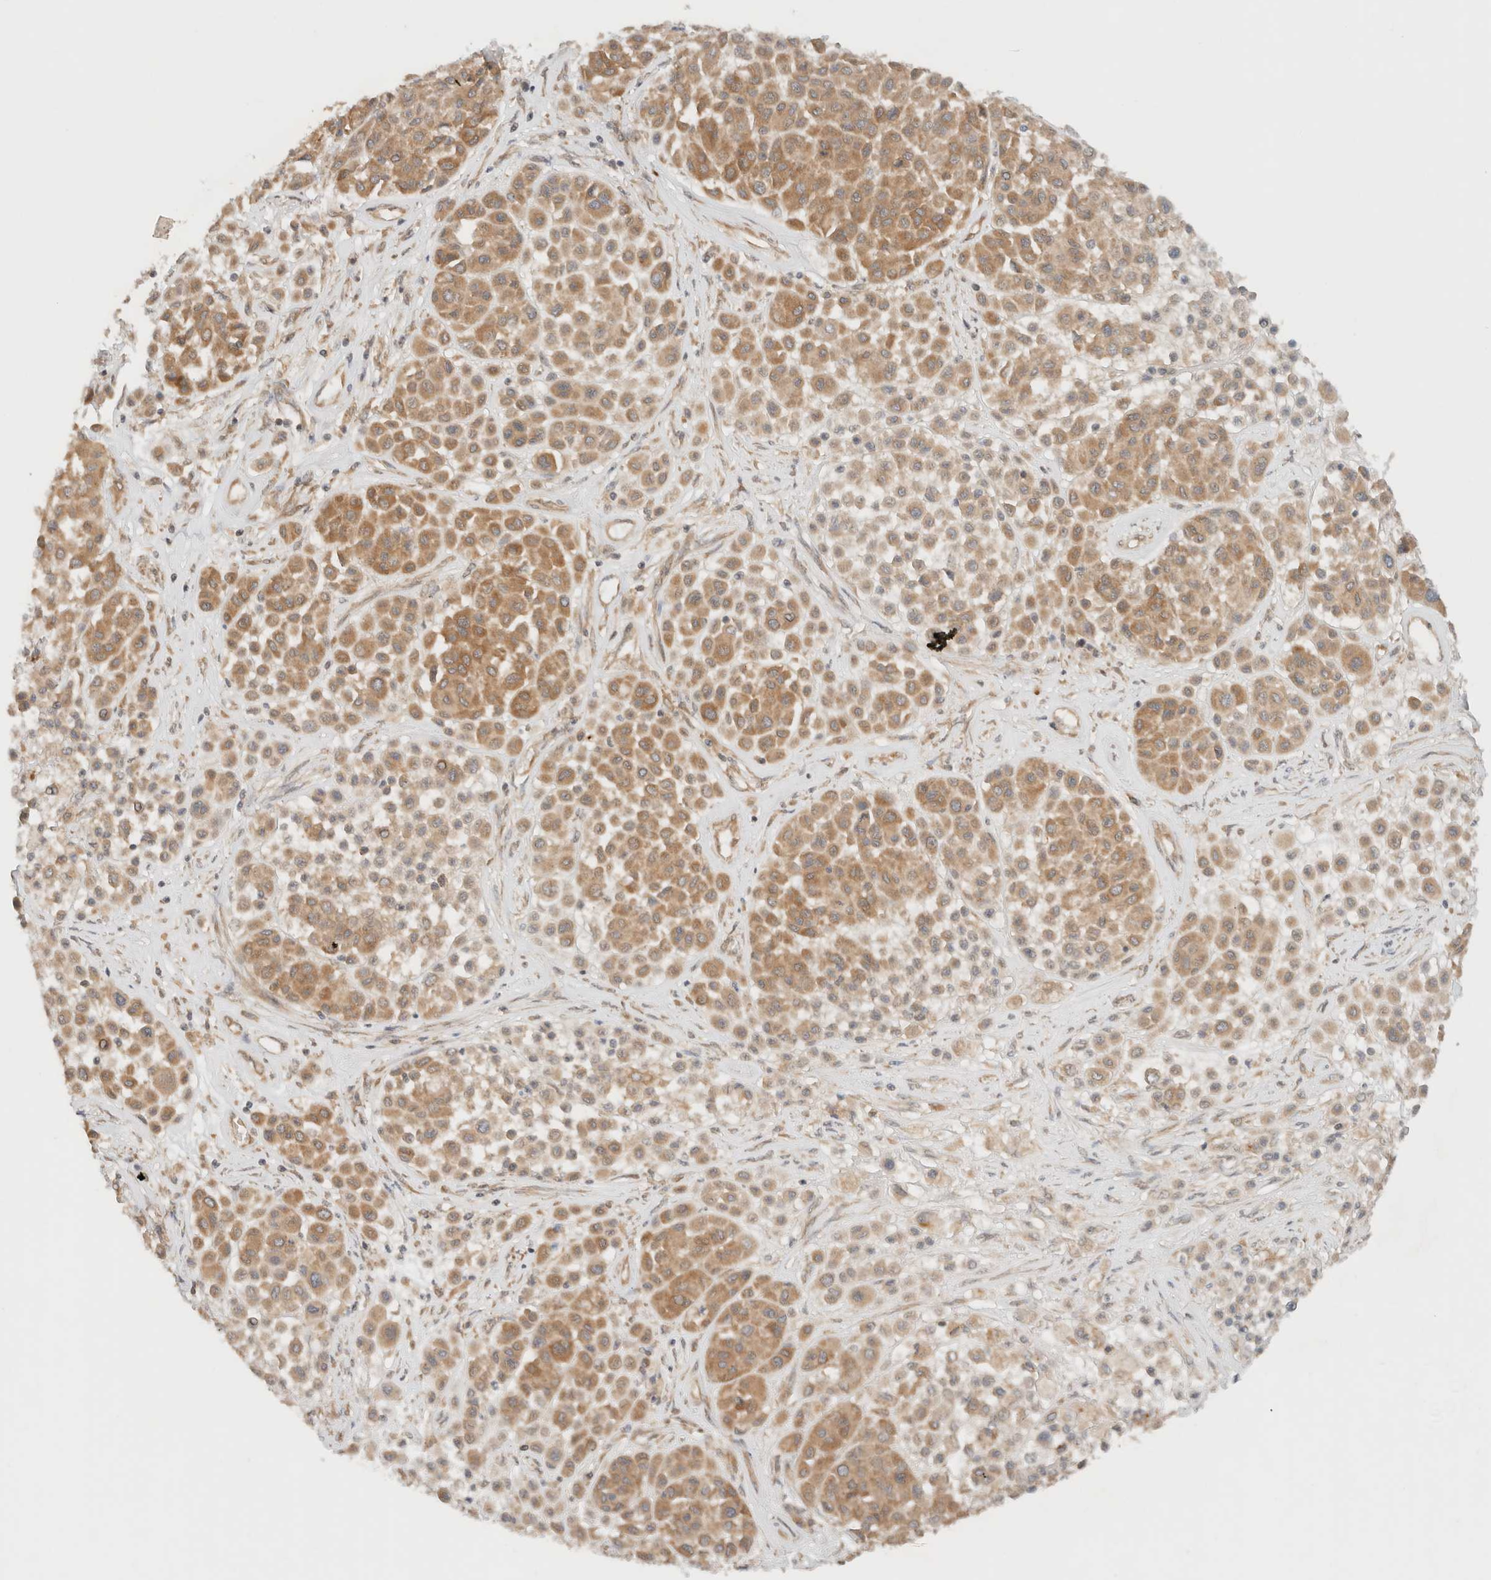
{"staining": {"intensity": "moderate", "quantity": ">75%", "location": "cytoplasmic/membranous"}, "tissue": "melanoma", "cell_type": "Tumor cells", "image_type": "cancer", "snomed": [{"axis": "morphology", "description": "Malignant melanoma, Metastatic site"}, {"axis": "topography", "description": "Soft tissue"}], "caption": "A photomicrograph of malignant melanoma (metastatic site) stained for a protein demonstrates moderate cytoplasmic/membranous brown staining in tumor cells.", "gene": "ARFGEF2", "patient": {"sex": "male", "age": 41}}